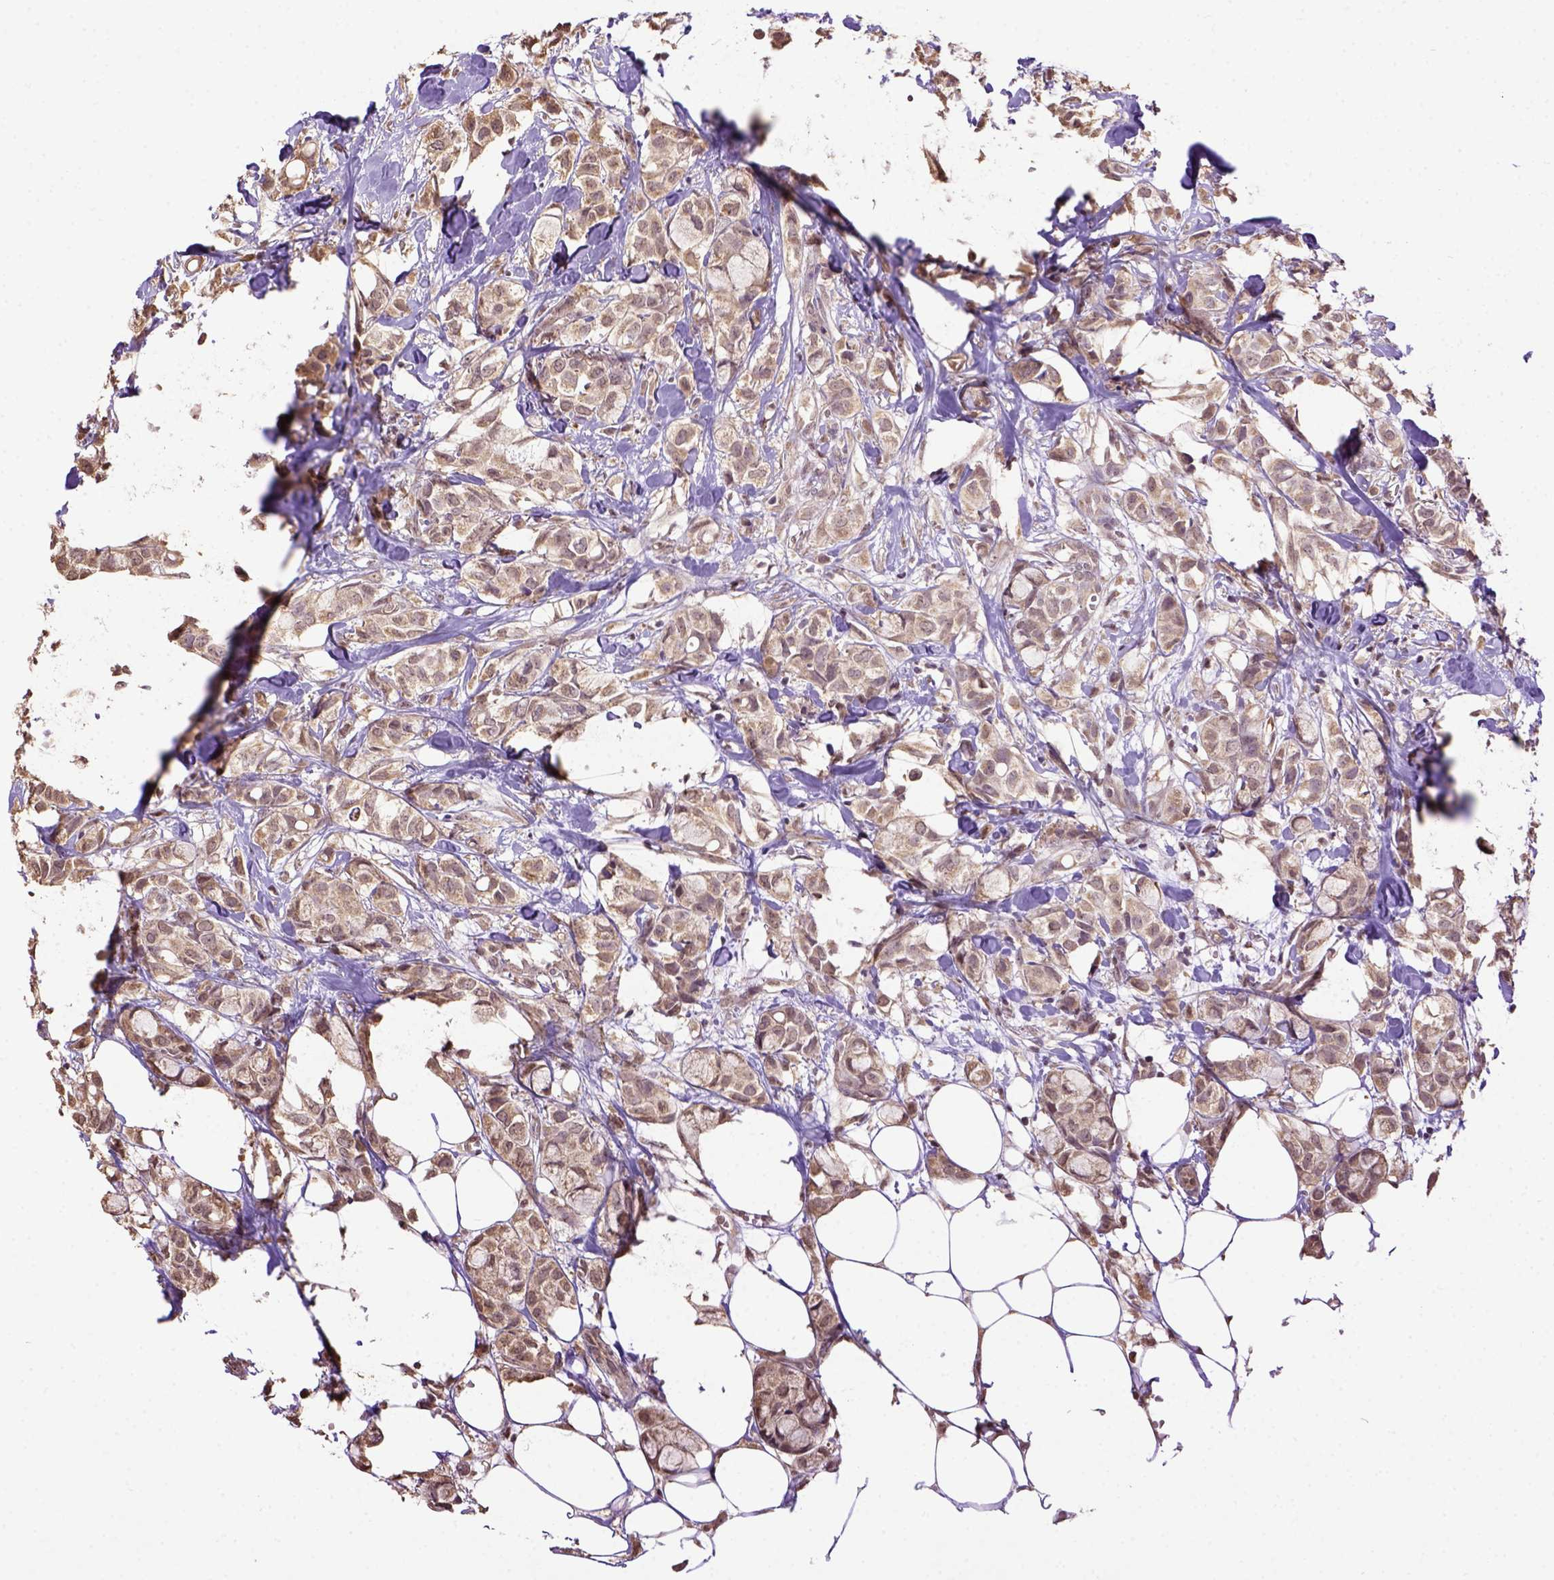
{"staining": {"intensity": "moderate", "quantity": "25%-75%", "location": "cytoplasmic/membranous"}, "tissue": "breast cancer", "cell_type": "Tumor cells", "image_type": "cancer", "snomed": [{"axis": "morphology", "description": "Duct carcinoma"}, {"axis": "topography", "description": "Breast"}], "caption": "Human breast intraductal carcinoma stained for a protein (brown) reveals moderate cytoplasmic/membranous positive expression in approximately 25%-75% of tumor cells.", "gene": "WDR17", "patient": {"sex": "female", "age": 85}}